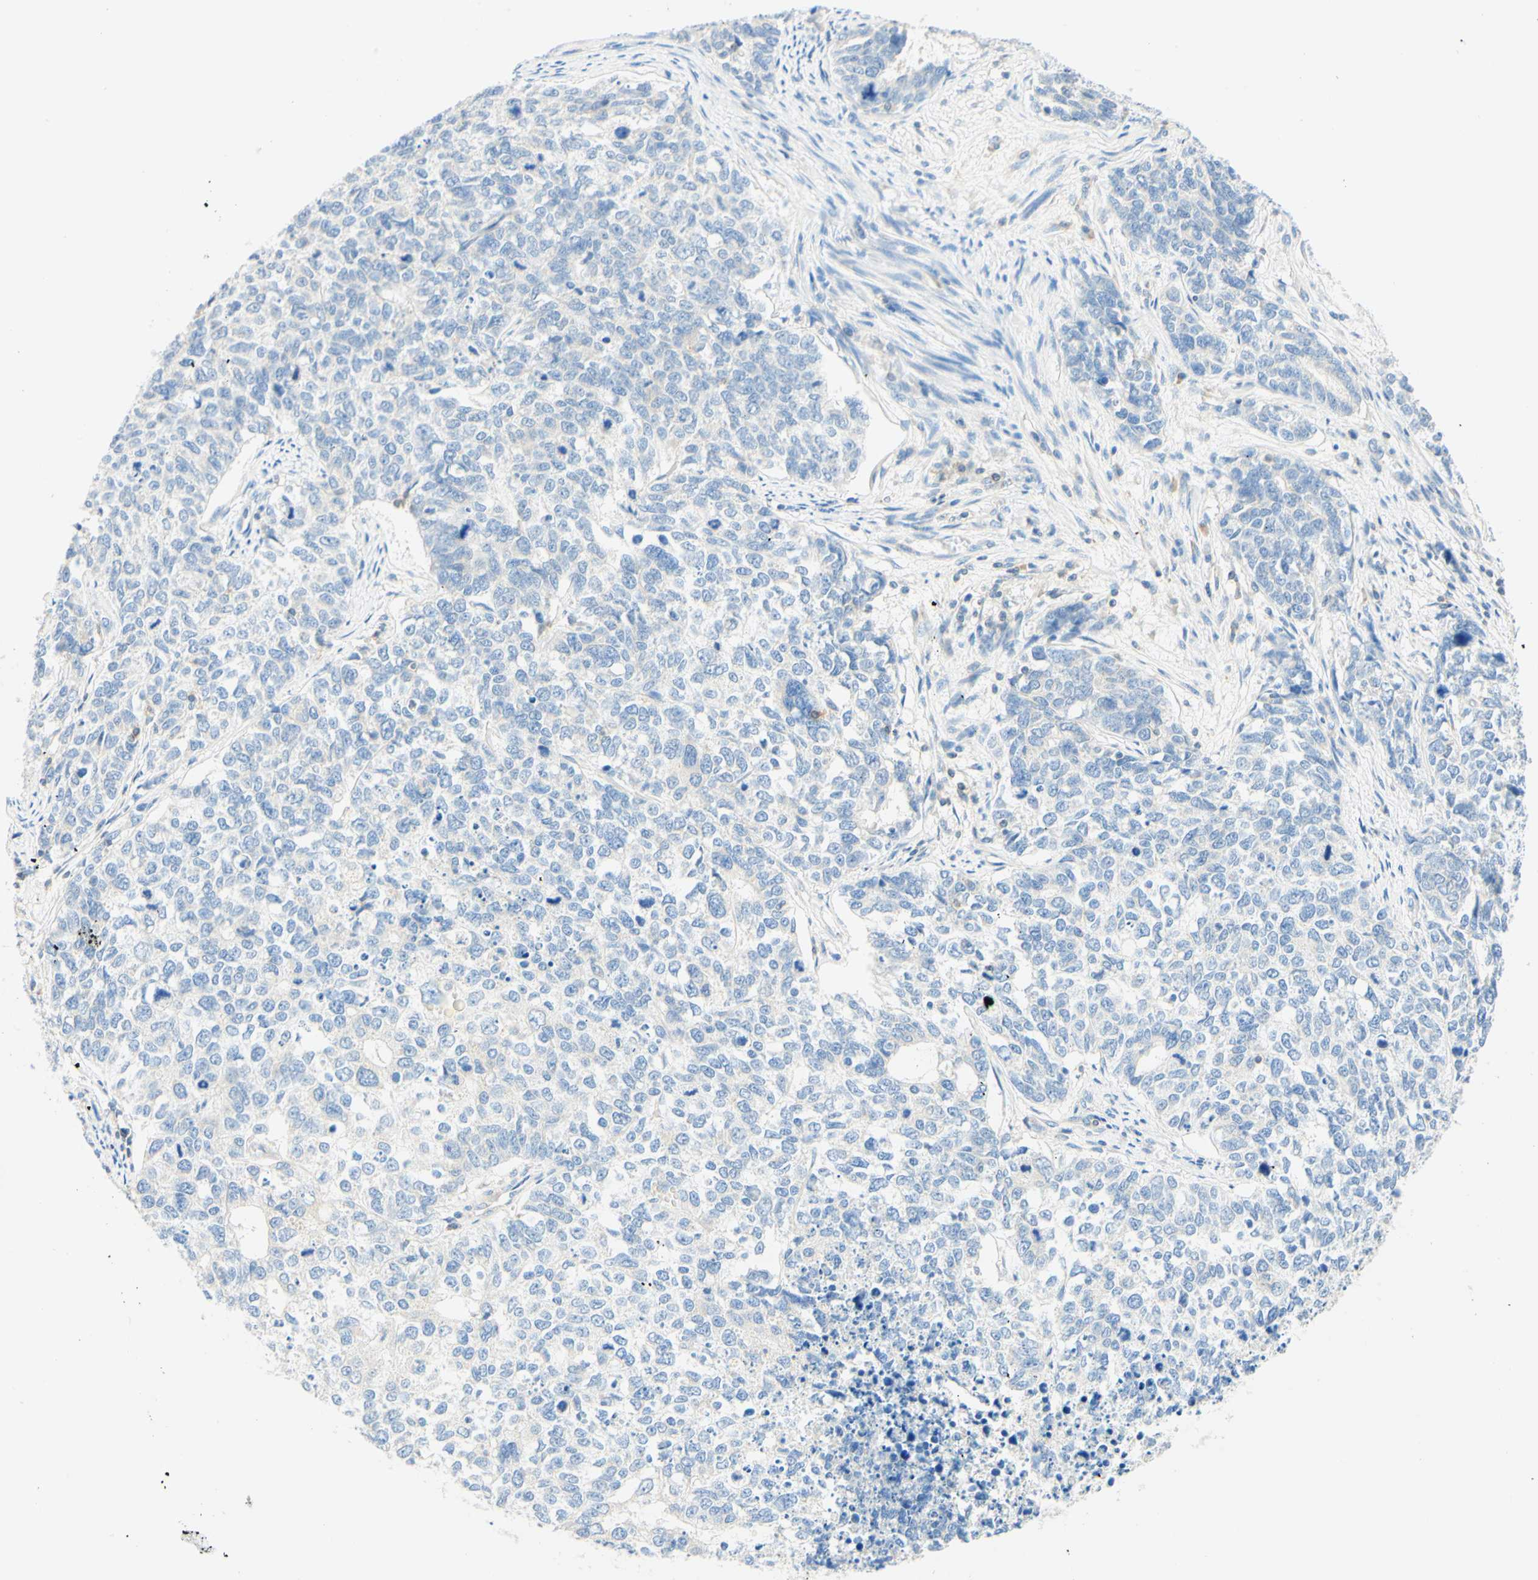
{"staining": {"intensity": "negative", "quantity": "none", "location": "none"}, "tissue": "cervical cancer", "cell_type": "Tumor cells", "image_type": "cancer", "snomed": [{"axis": "morphology", "description": "Squamous cell carcinoma, NOS"}, {"axis": "topography", "description": "Cervix"}], "caption": "Immunohistochemical staining of human squamous cell carcinoma (cervical) reveals no significant positivity in tumor cells.", "gene": "LAT", "patient": {"sex": "female", "age": 63}}